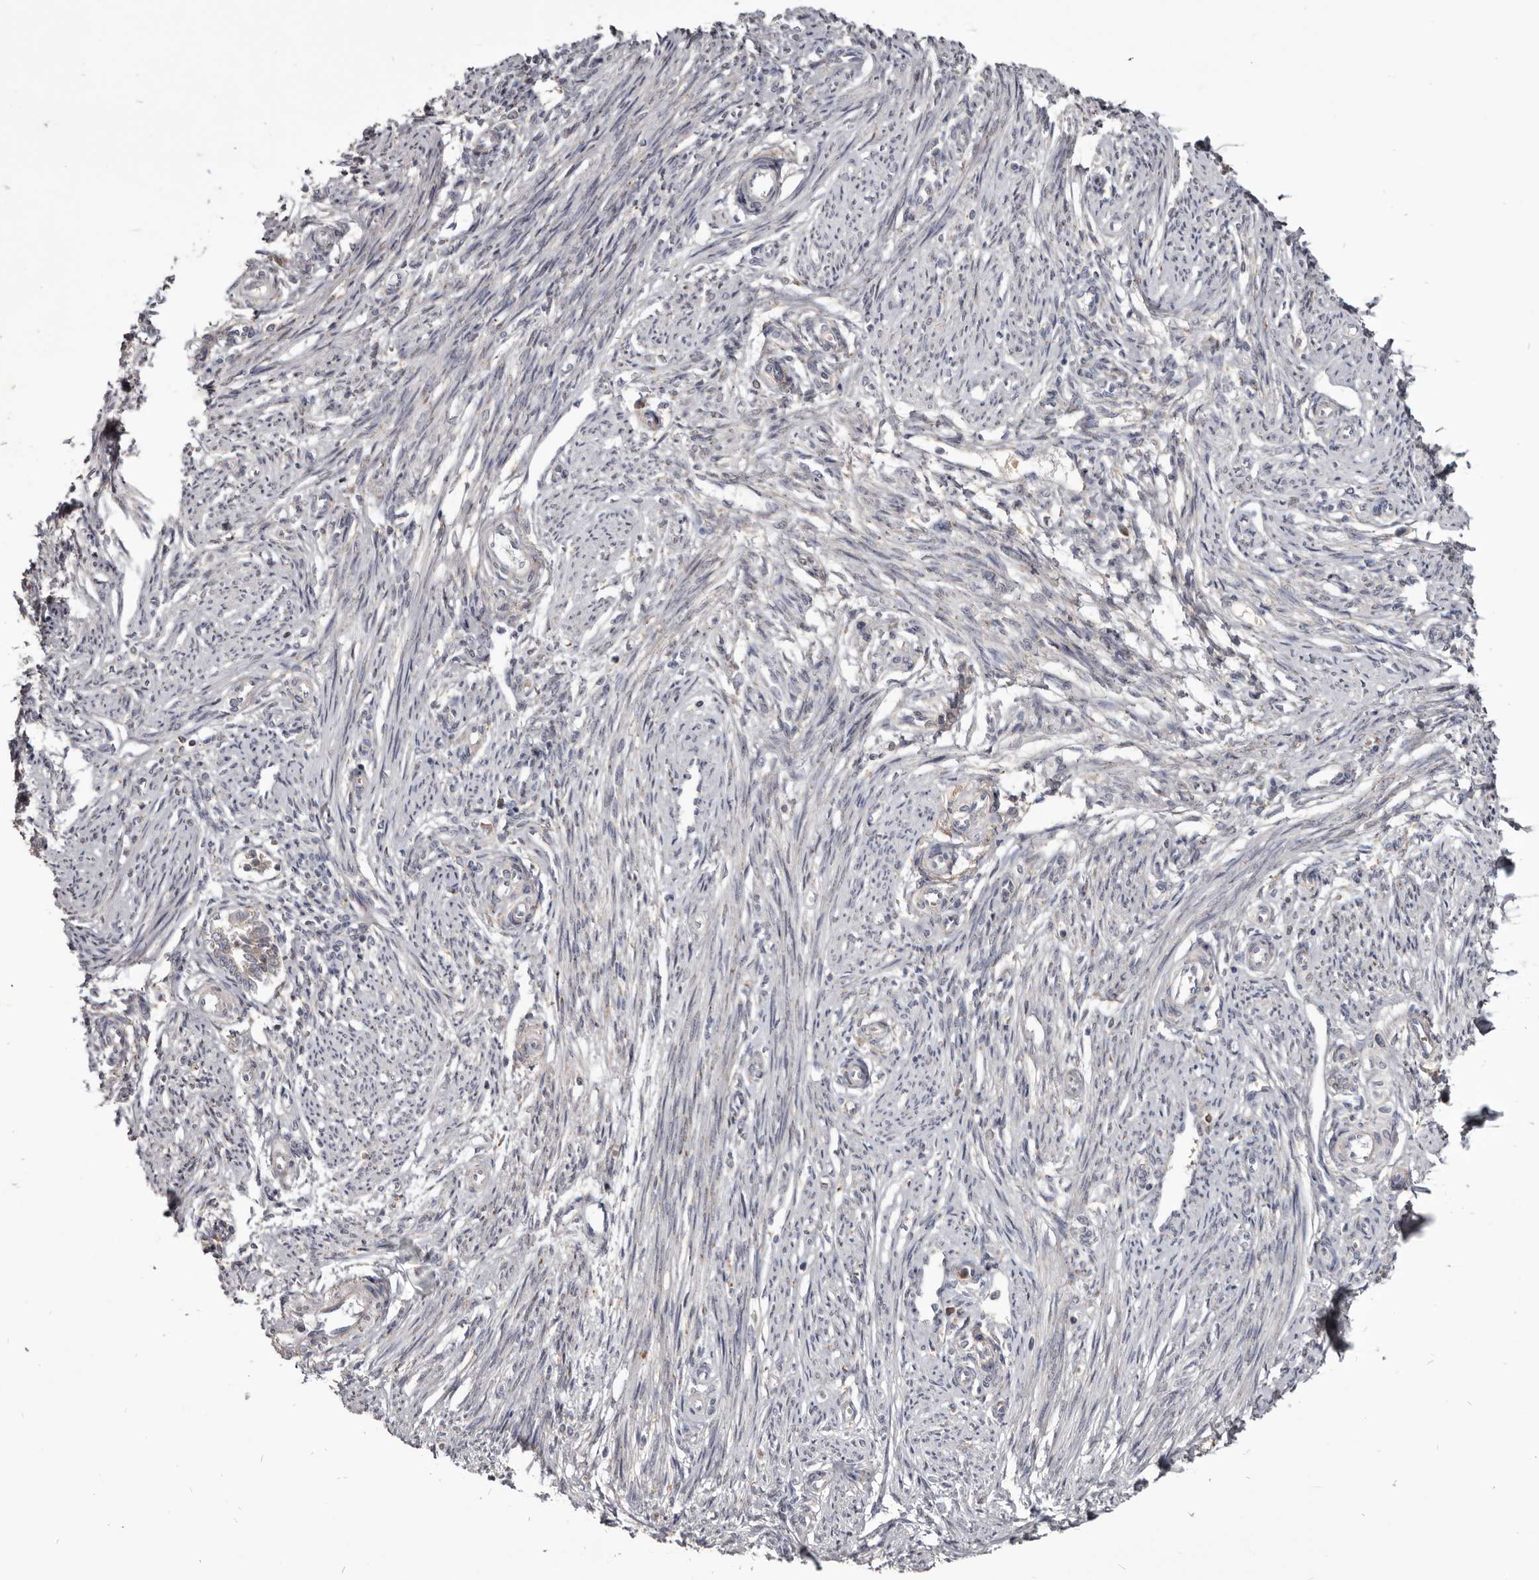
{"staining": {"intensity": "weak", "quantity": "<25%", "location": "cytoplasmic/membranous"}, "tissue": "endometrium", "cell_type": "Cells in endometrial stroma", "image_type": "normal", "snomed": [{"axis": "morphology", "description": "Normal tissue, NOS"}, {"axis": "topography", "description": "Endometrium"}], "caption": "Micrograph shows no significant protein staining in cells in endometrial stroma of benign endometrium. Nuclei are stained in blue.", "gene": "NENF", "patient": {"sex": "female", "age": 56}}